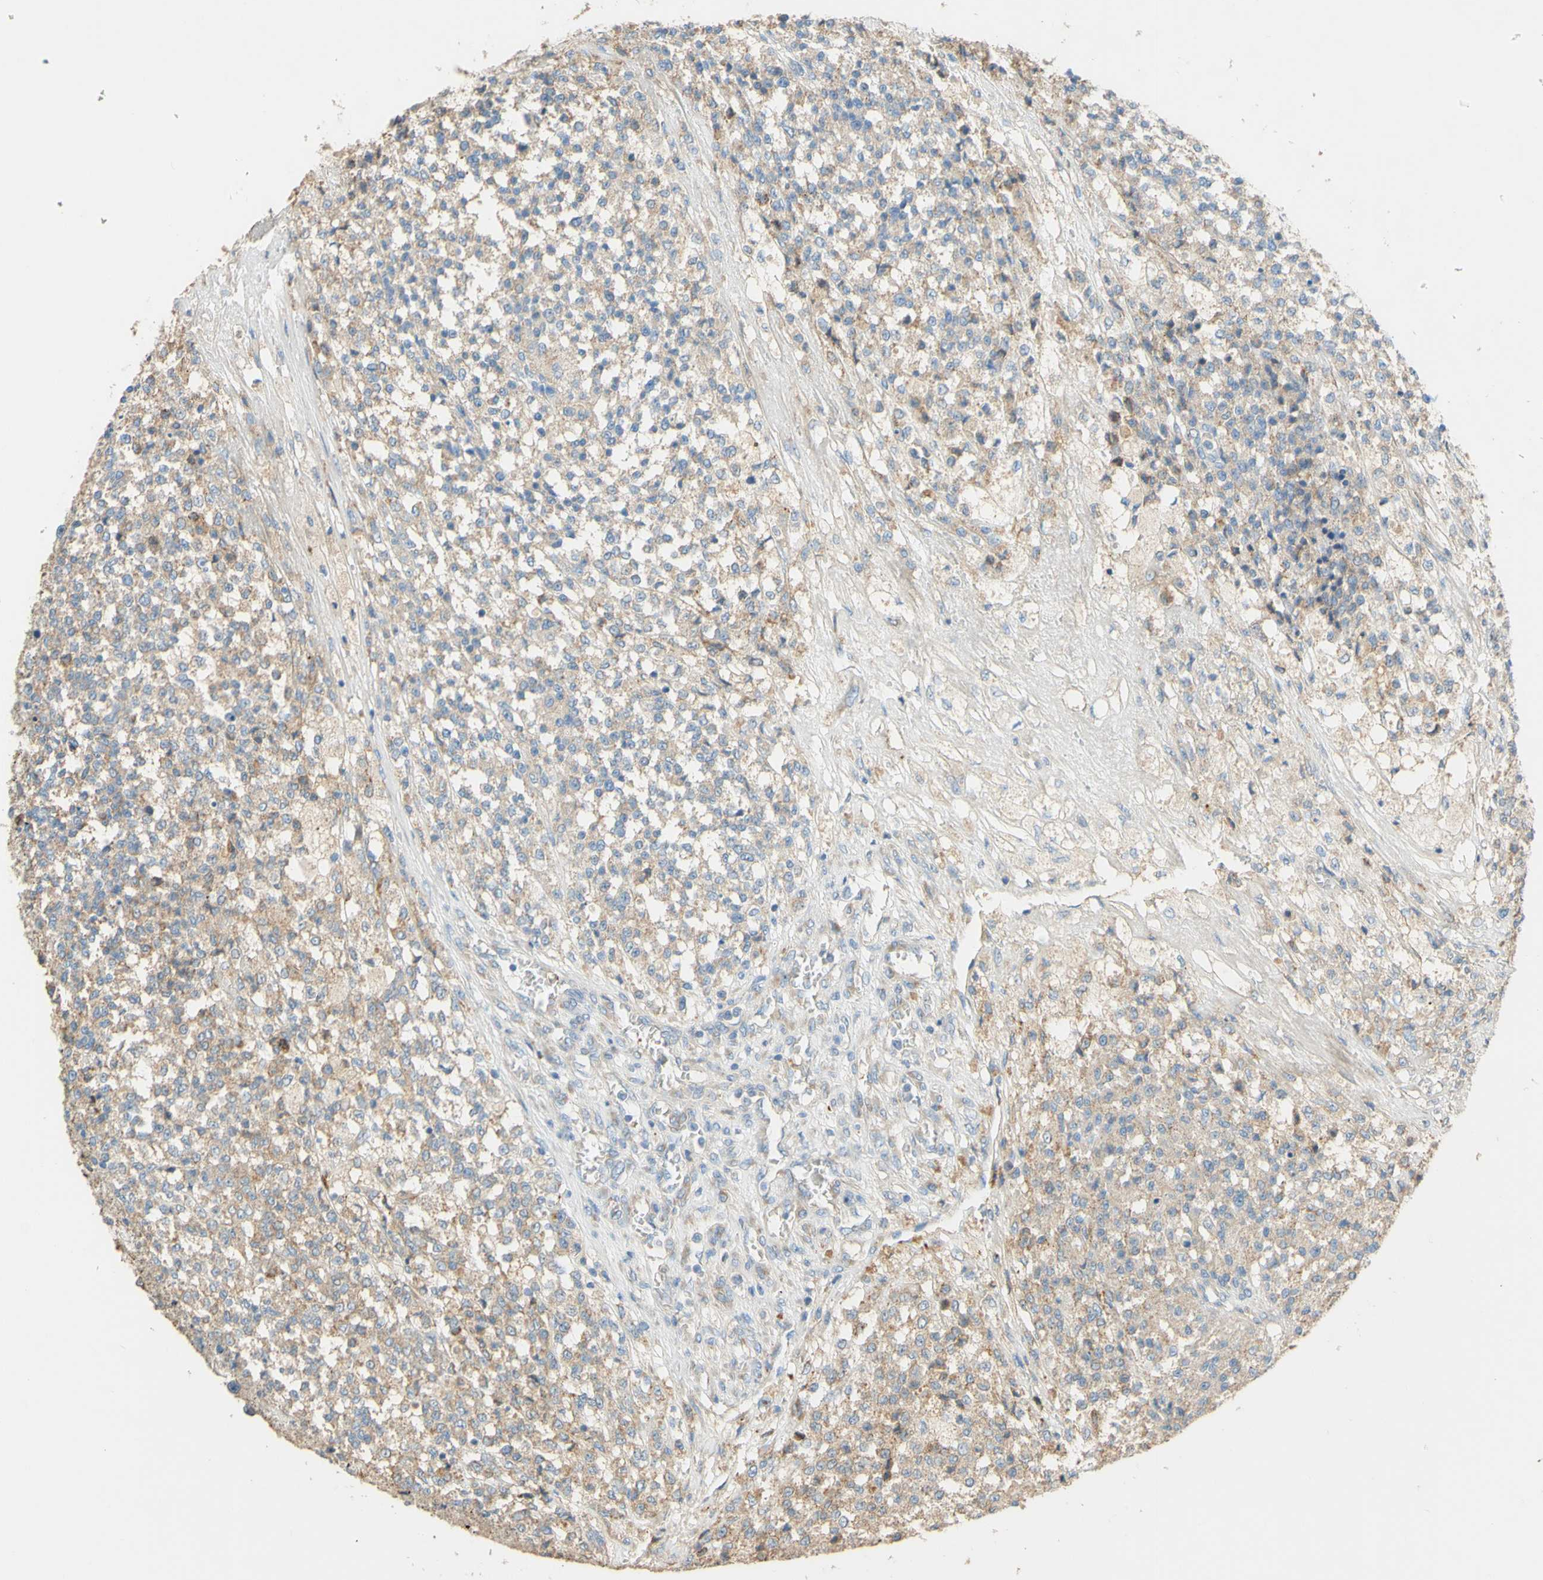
{"staining": {"intensity": "weak", "quantity": ">75%", "location": "cytoplasmic/membranous"}, "tissue": "testis cancer", "cell_type": "Tumor cells", "image_type": "cancer", "snomed": [{"axis": "morphology", "description": "Seminoma, NOS"}, {"axis": "topography", "description": "Testis"}], "caption": "Protein expression by IHC exhibits weak cytoplasmic/membranous staining in approximately >75% of tumor cells in testis seminoma.", "gene": "DKK3", "patient": {"sex": "male", "age": 59}}